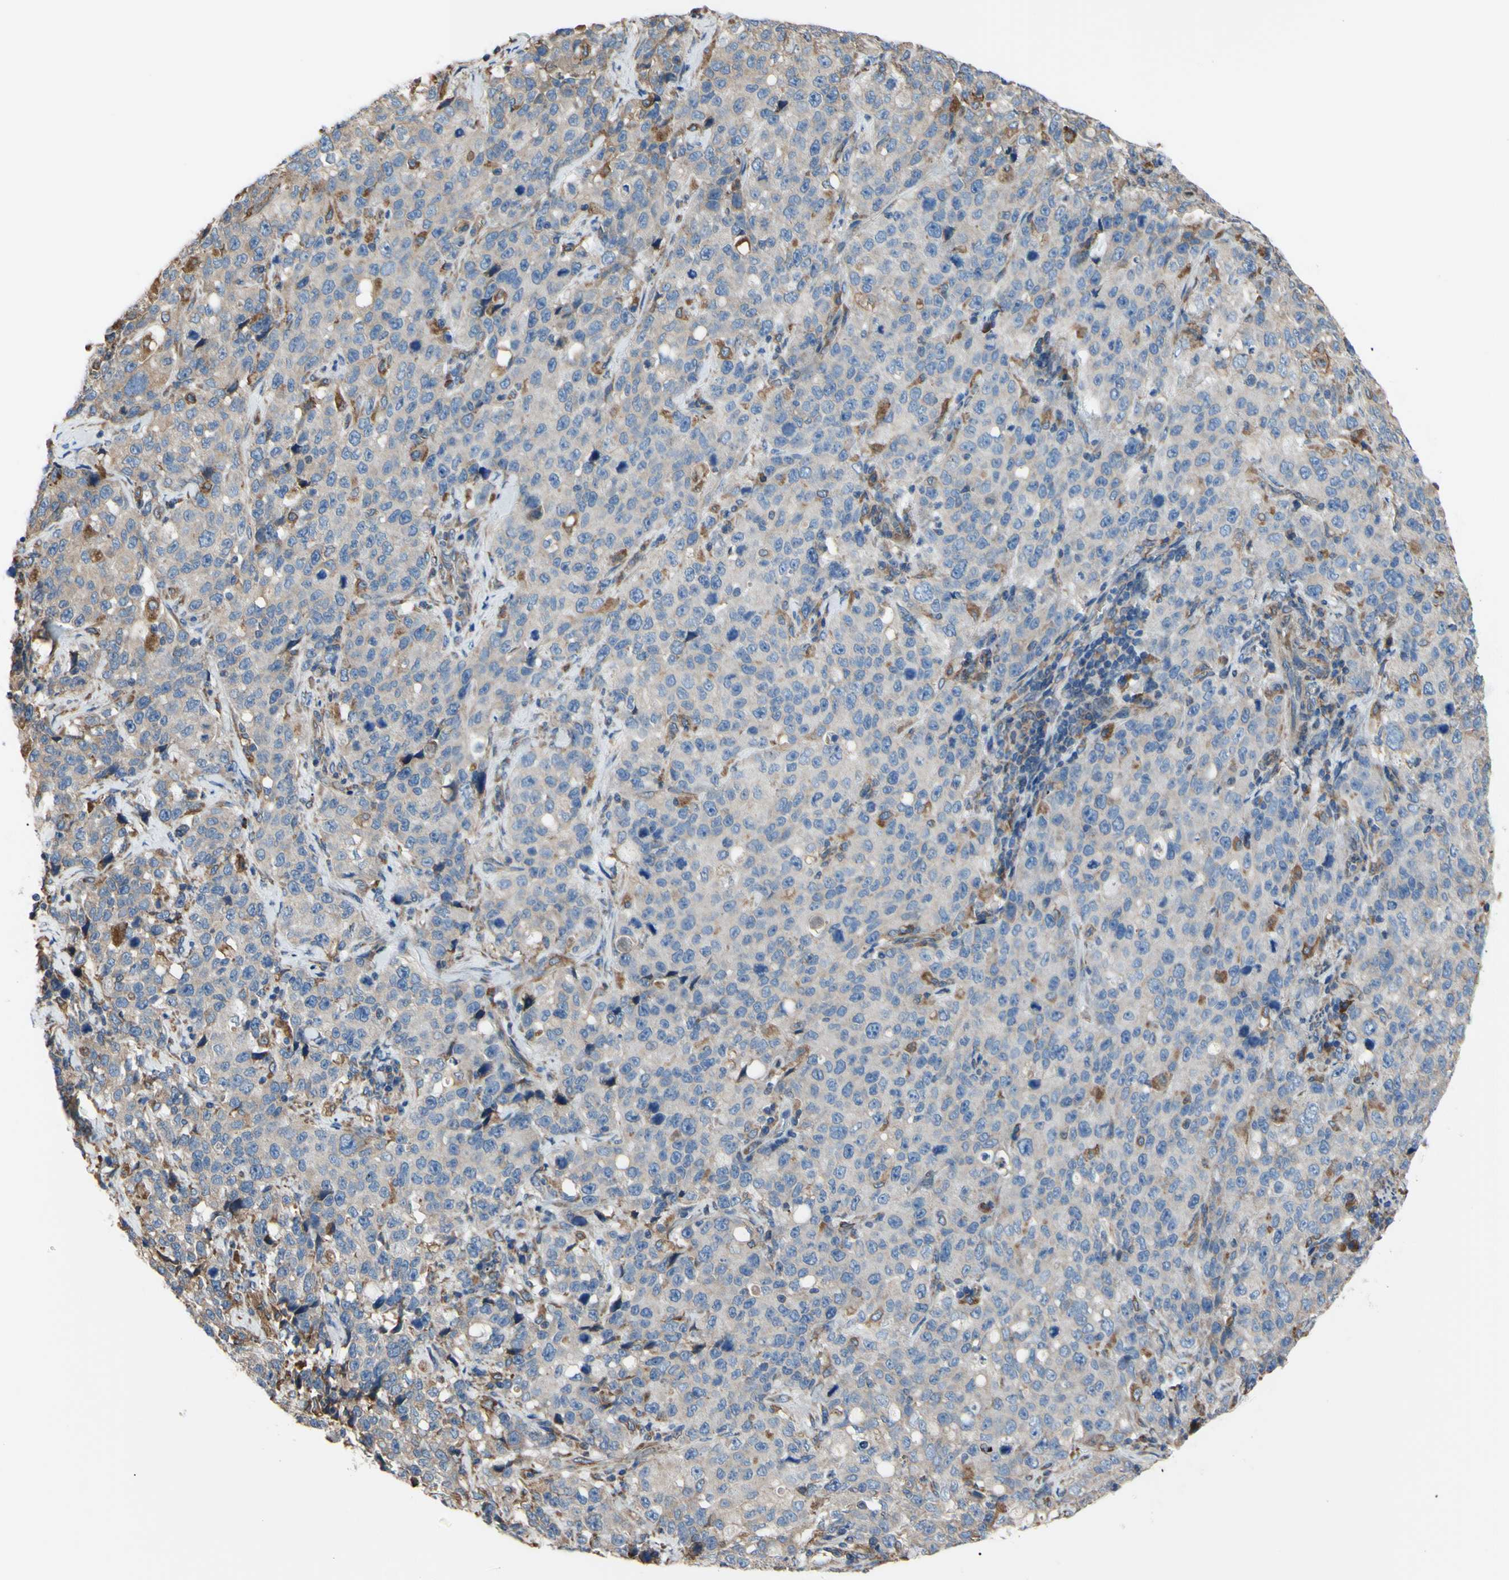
{"staining": {"intensity": "negative", "quantity": "none", "location": "none"}, "tissue": "stomach cancer", "cell_type": "Tumor cells", "image_type": "cancer", "snomed": [{"axis": "morphology", "description": "Normal tissue, NOS"}, {"axis": "morphology", "description": "Adenocarcinoma, NOS"}, {"axis": "topography", "description": "Stomach"}], "caption": "This is an IHC image of stomach adenocarcinoma. There is no positivity in tumor cells.", "gene": "BMF", "patient": {"sex": "male", "age": 48}}